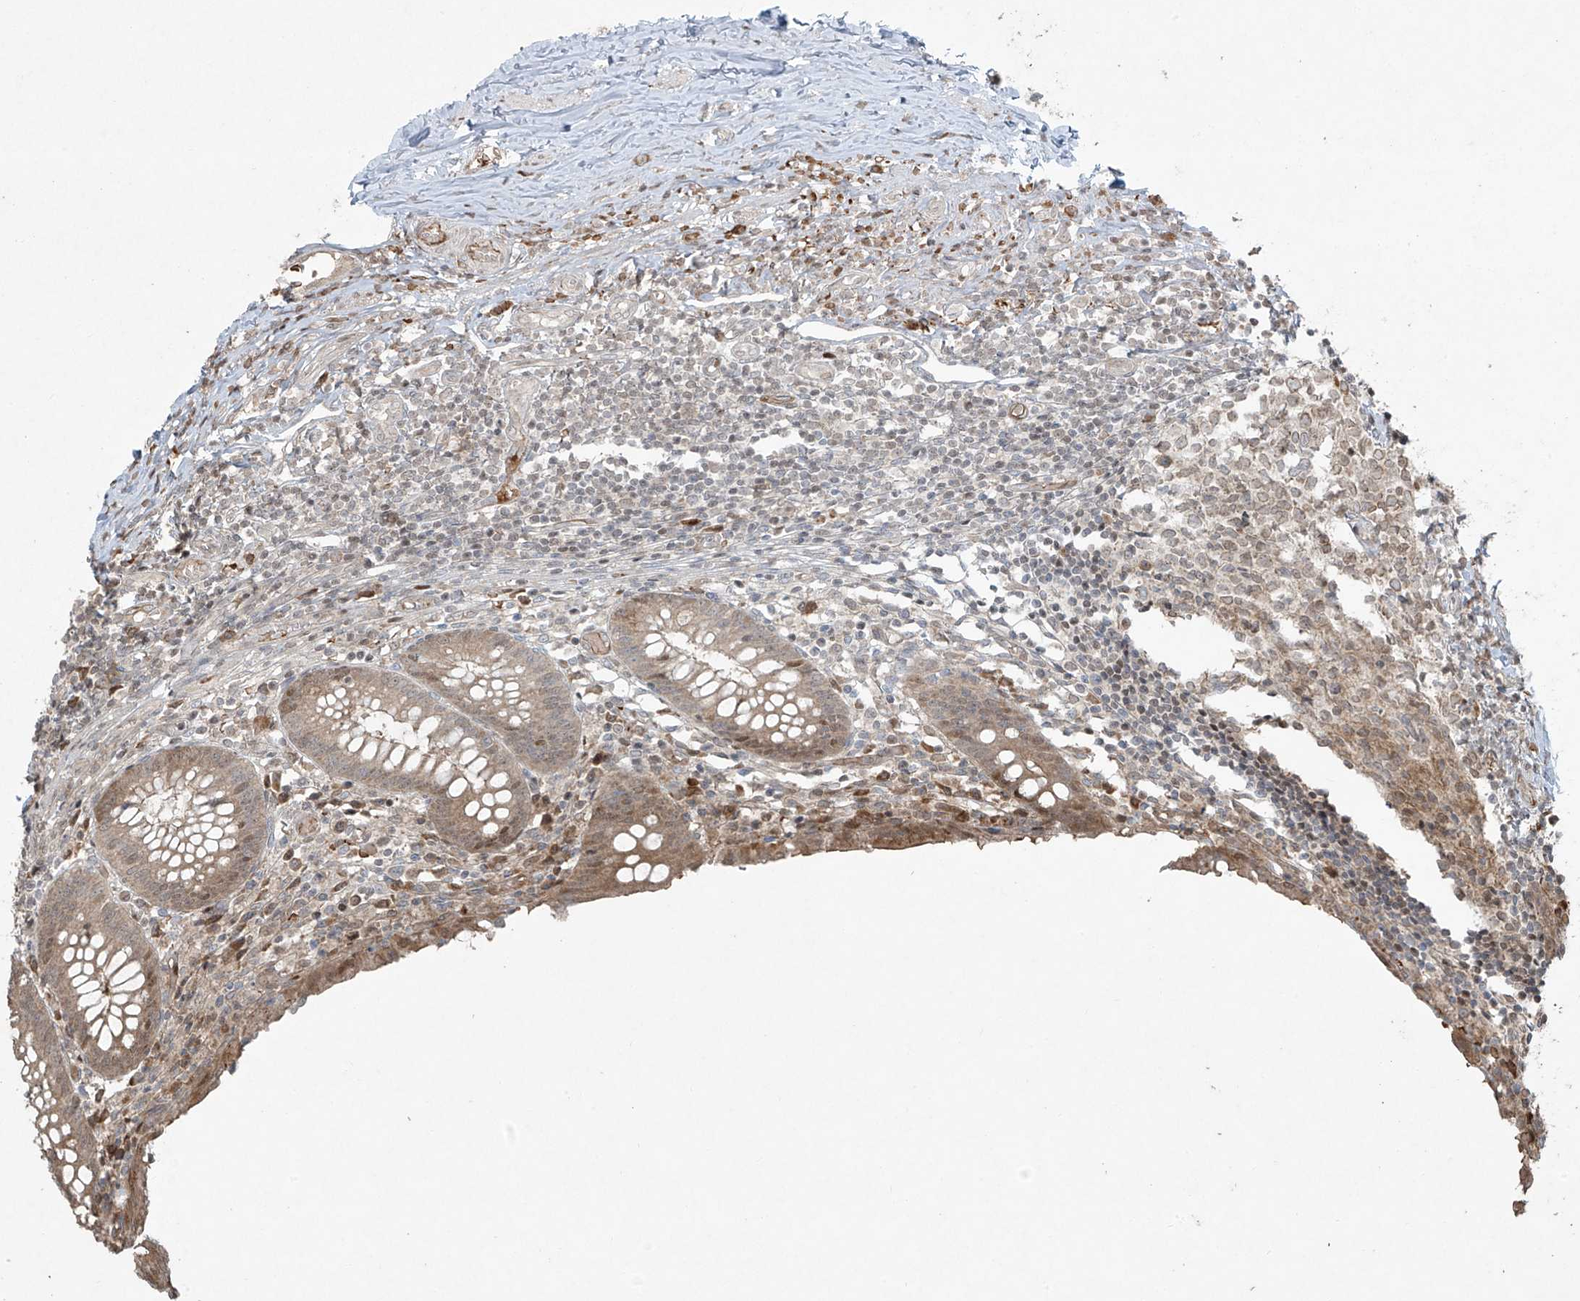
{"staining": {"intensity": "moderate", "quantity": "25%-75%", "location": "cytoplasmic/membranous,nuclear"}, "tissue": "appendix", "cell_type": "Glandular cells", "image_type": "normal", "snomed": [{"axis": "morphology", "description": "Normal tissue, NOS"}, {"axis": "topography", "description": "Appendix"}], "caption": "Immunohistochemical staining of unremarkable human appendix reveals 25%-75% levels of moderate cytoplasmic/membranous,nuclear protein staining in about 25%-75% of glandular cells. The staining is performed using DAB brown chromogen to label protein expression. The nuclei are counter-stained blue using hematoxylin.", "gene": "TTC22", "patient": {"sex": "female", "age": 17}}